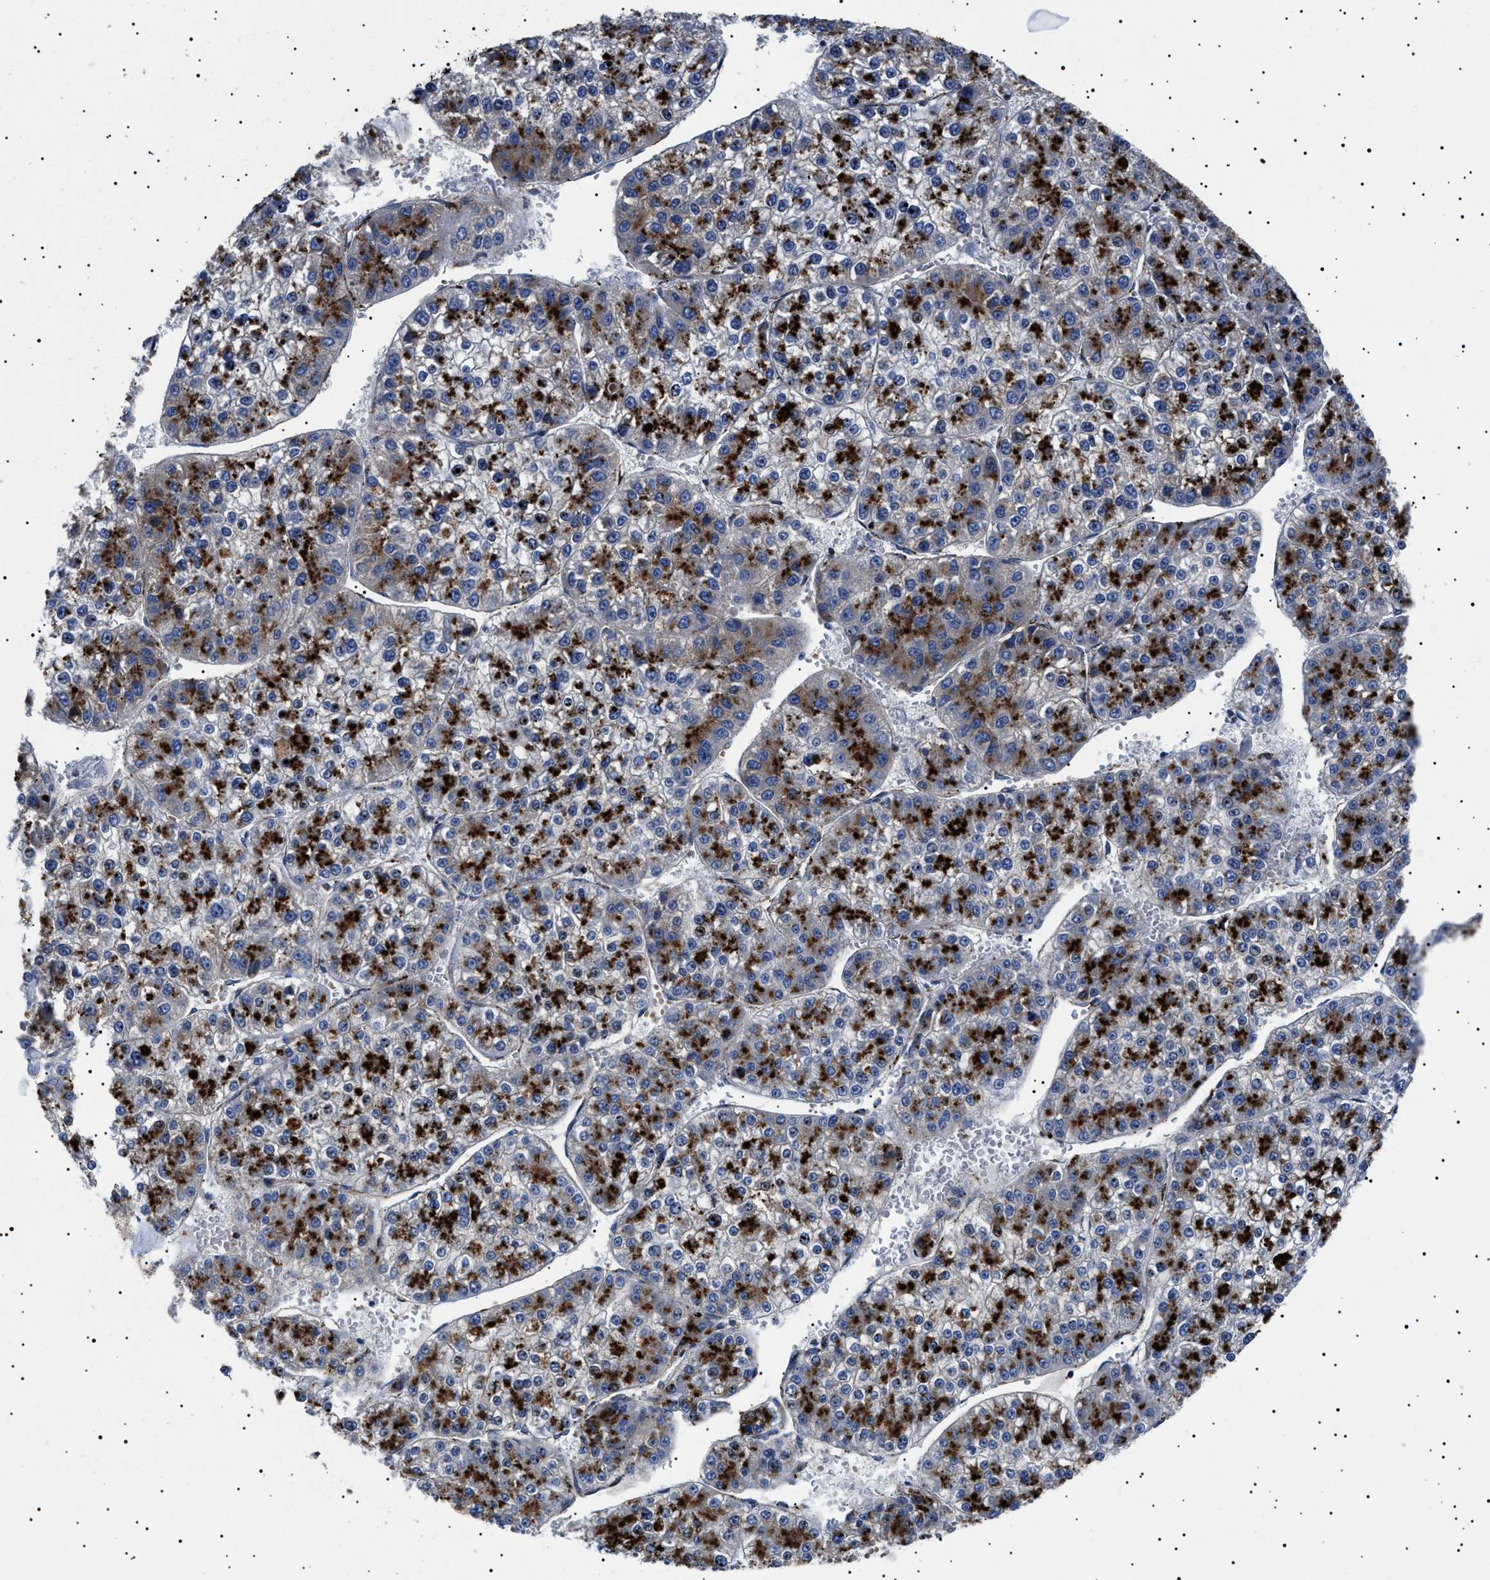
{"staining": {"intensity": "strong", "quantity": ">75%", "location": "cytoplasmic/membranous"}, "tissue": "liver cancer", "cell_type": "Tumor cells", "image_type": "cancer", "snomed": [{"axis": "morphology", "description": "Carcinoma, Hepatocellular, NOS"}, {"axis": "topography", "description": "Liver"}], "caption": "The image displays a brown stain indicating the presence of a protein in the cytoplasmic/membranous of tumor cells in liver hepatocellular carcinoma. (DAB IHC, brown staining for protein, blue staining for nuclei).", "gene": "NEU1", "patient": {"sex": "female", "age": 73}}